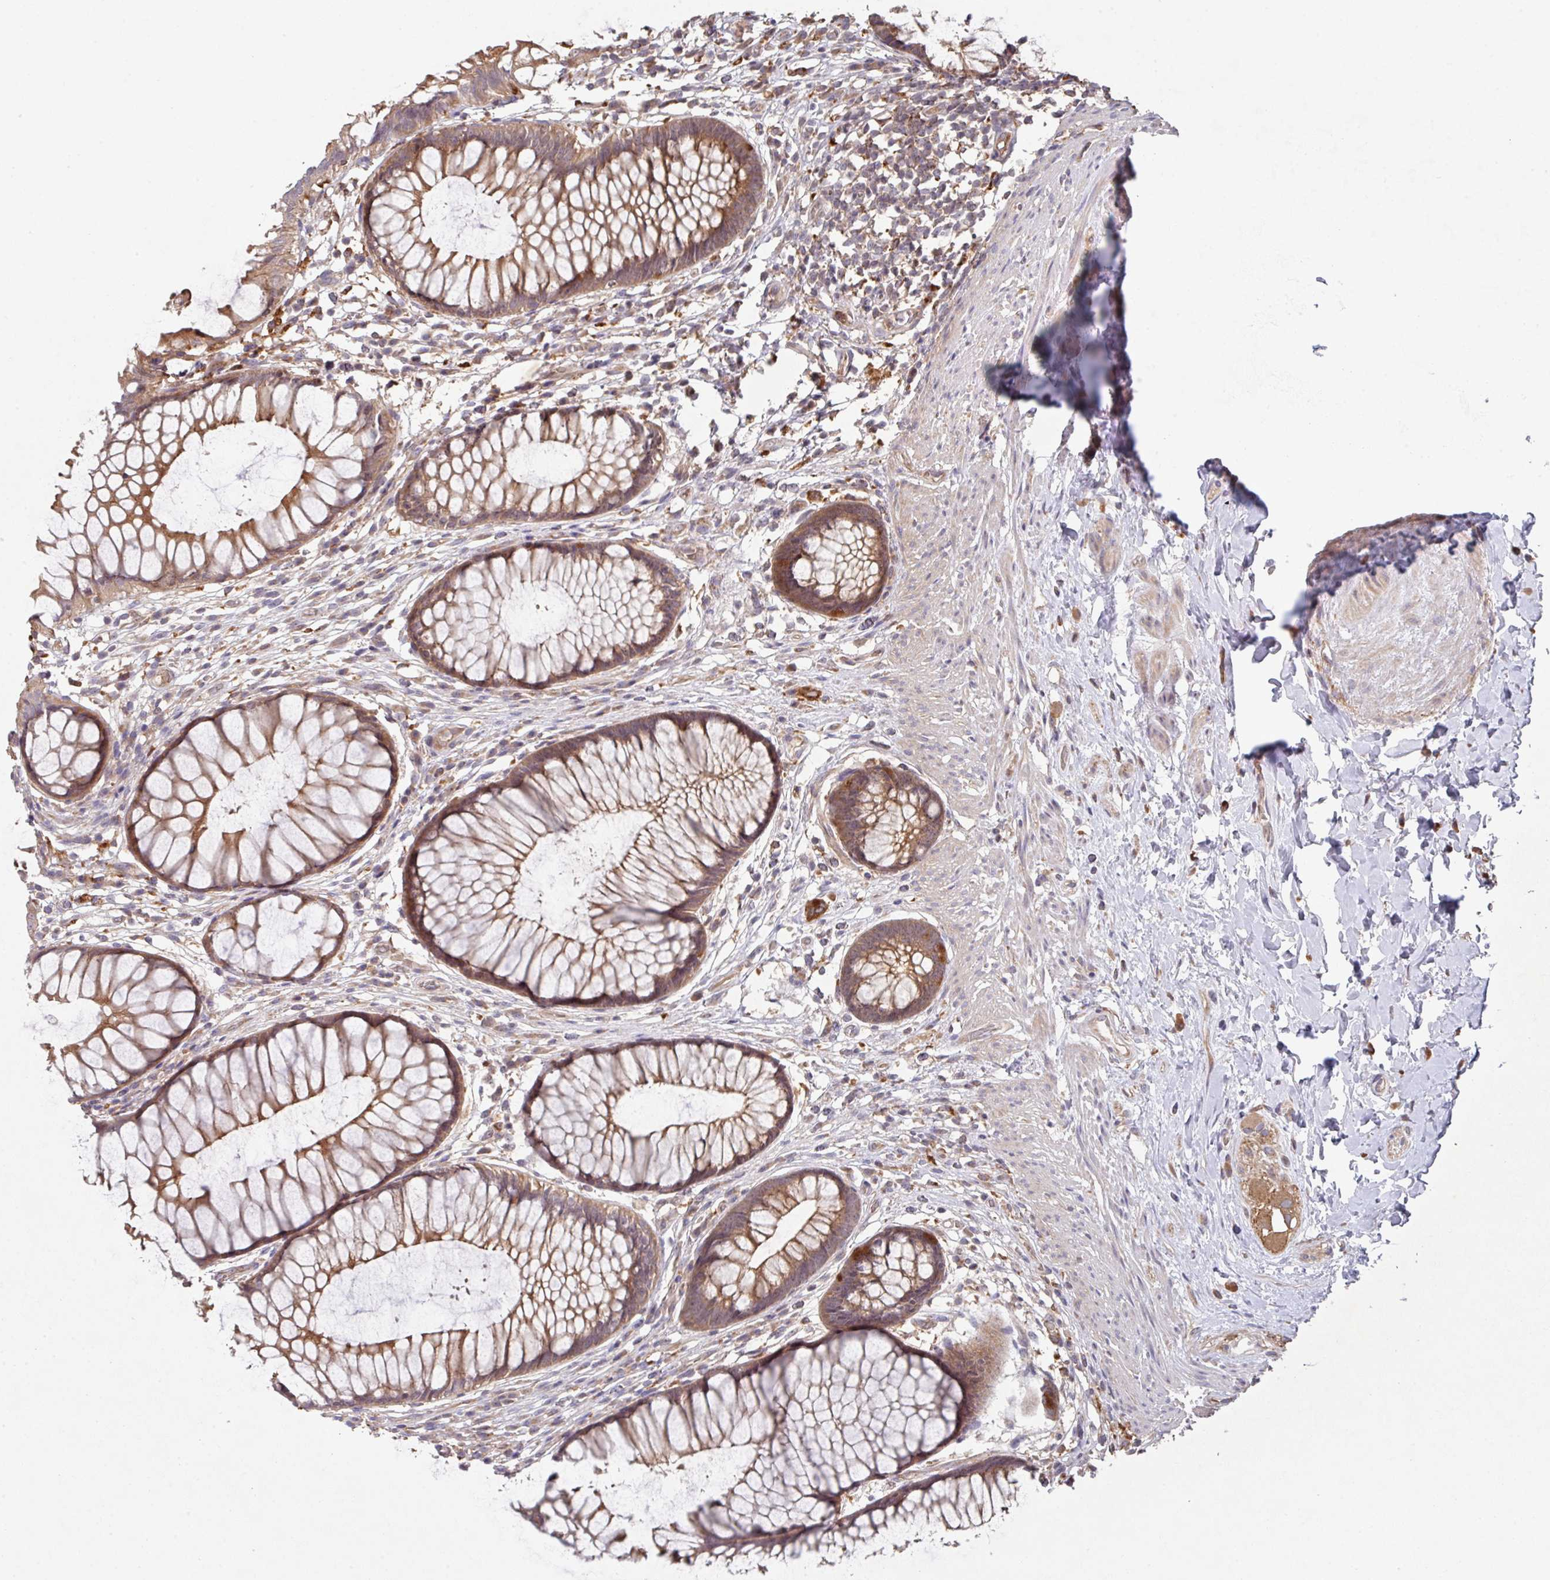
{"staining": {"intensity": "moderate", "quantity": ">75%", "location": "cytoplasmic/membranous"}, "tissue": "rectum", "cell_type": "Glandular cells", "image_type": "normal", "snomed": [{"axis": "morphology", "description": "Normal tissue, NOS"}, {"axis": "topography", "description": "Smooth muscle"}, {"axis": "topography", "description": "Rectum"}], "caption": "Protein expression analysis of benign human rectum reveals moderate cytoplasmic/membranous staining in about >75% of glandular cells. (DAB (3,3'-diaminobenzidine) = brown stain, brightfield microscopy at high magnification).", "gene": "TRIM14", "patient": {"sex": "male", "age": 53}}